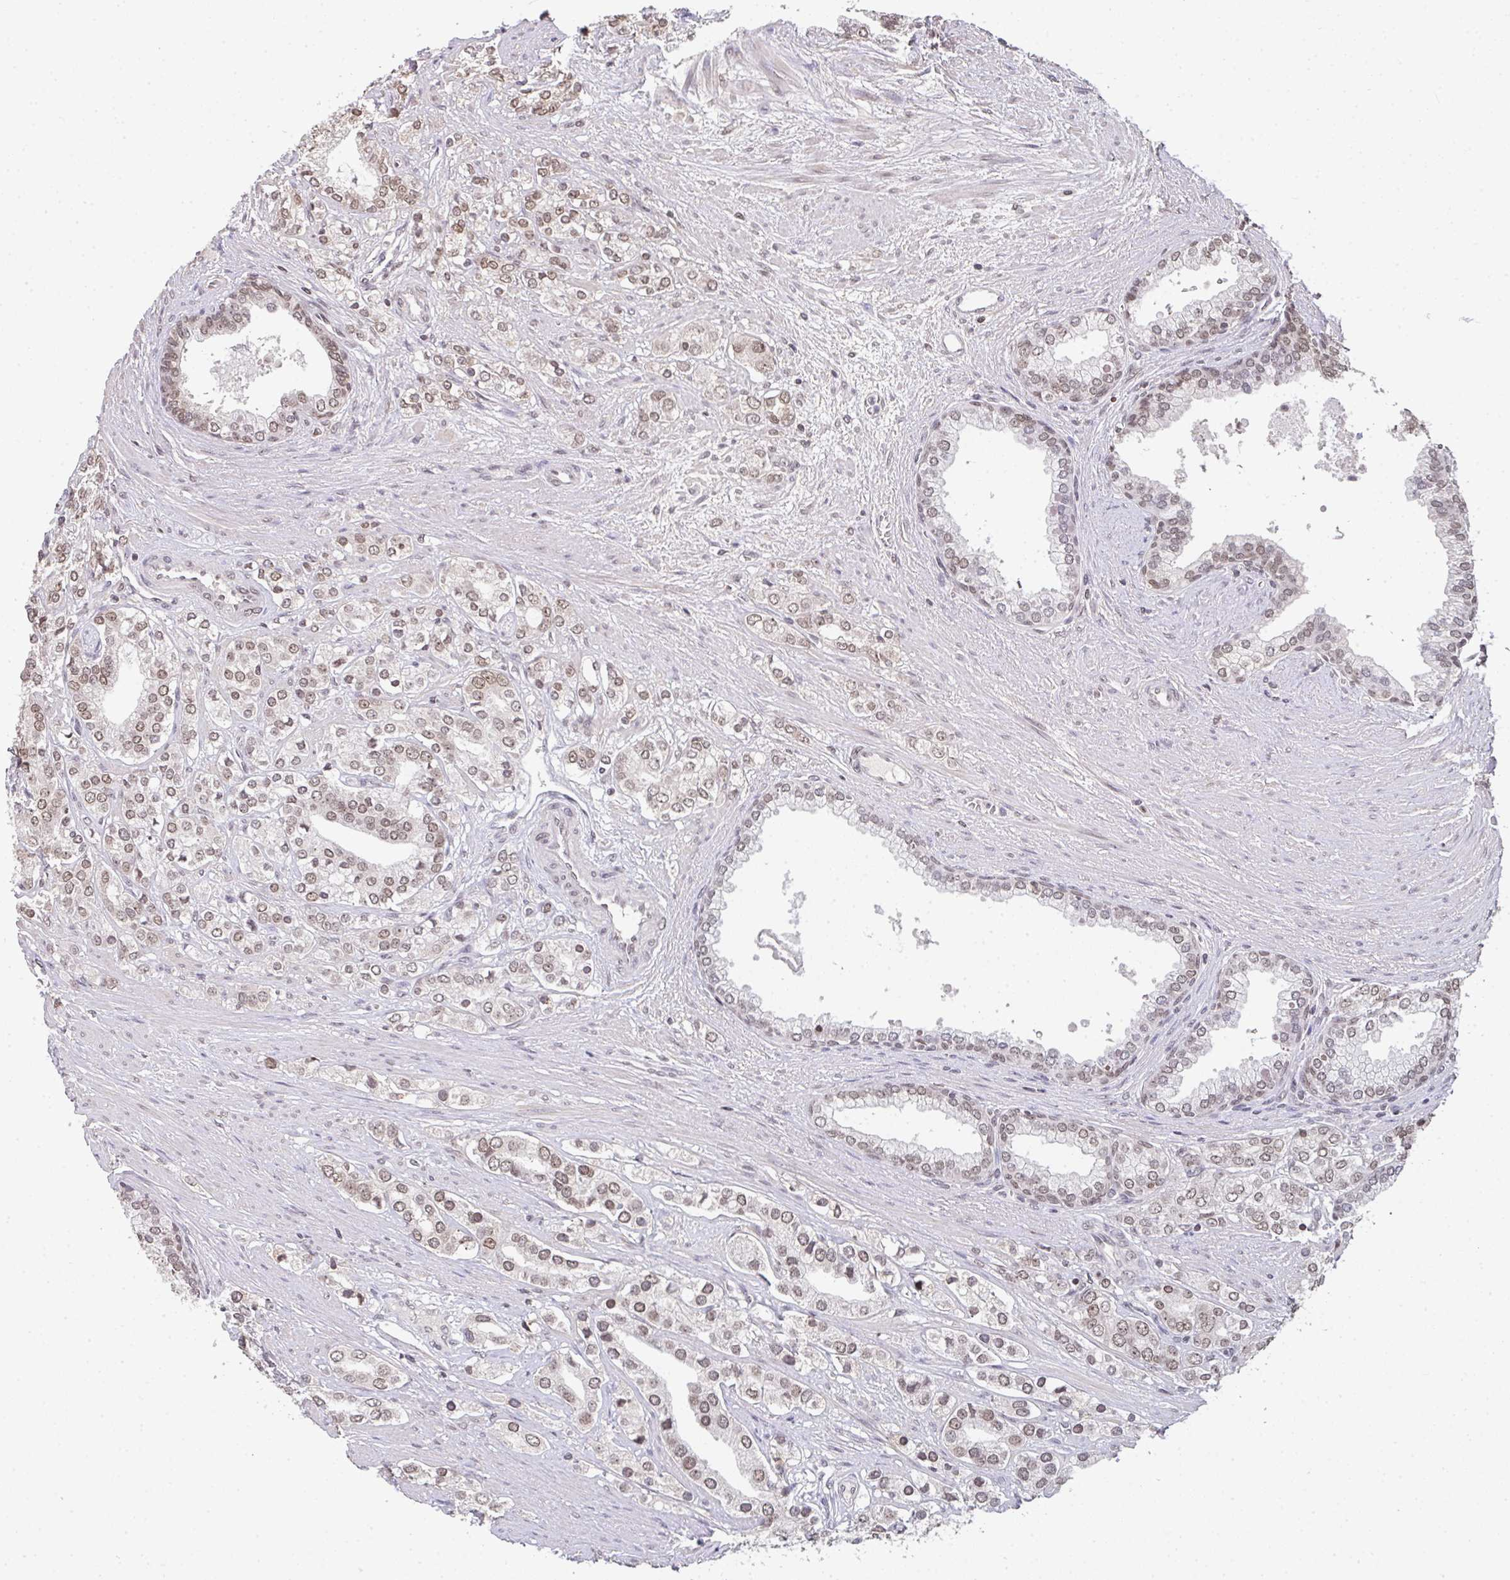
{"staining": {"intensity": "weak", "quantity": ">75%", "location": "nuclear"}, "tissue": "prostate cancer", "cell_type": "Tumor cells", "image_type": "cancer", "snomed": [{"axis": "morphology", "description": "Adenocarcinoma, High grade"}, {"axis": "topography", "description": "Prostate"}], "caption": "Weak nuclear expression for a protein is appreciated in about >75% of tumor cells of prostate adenocarcinoma (high-grade) using immunohistochemistry (IHC).", "gene": "DKC1", "patient": {"sex": "male", "age": 58}}